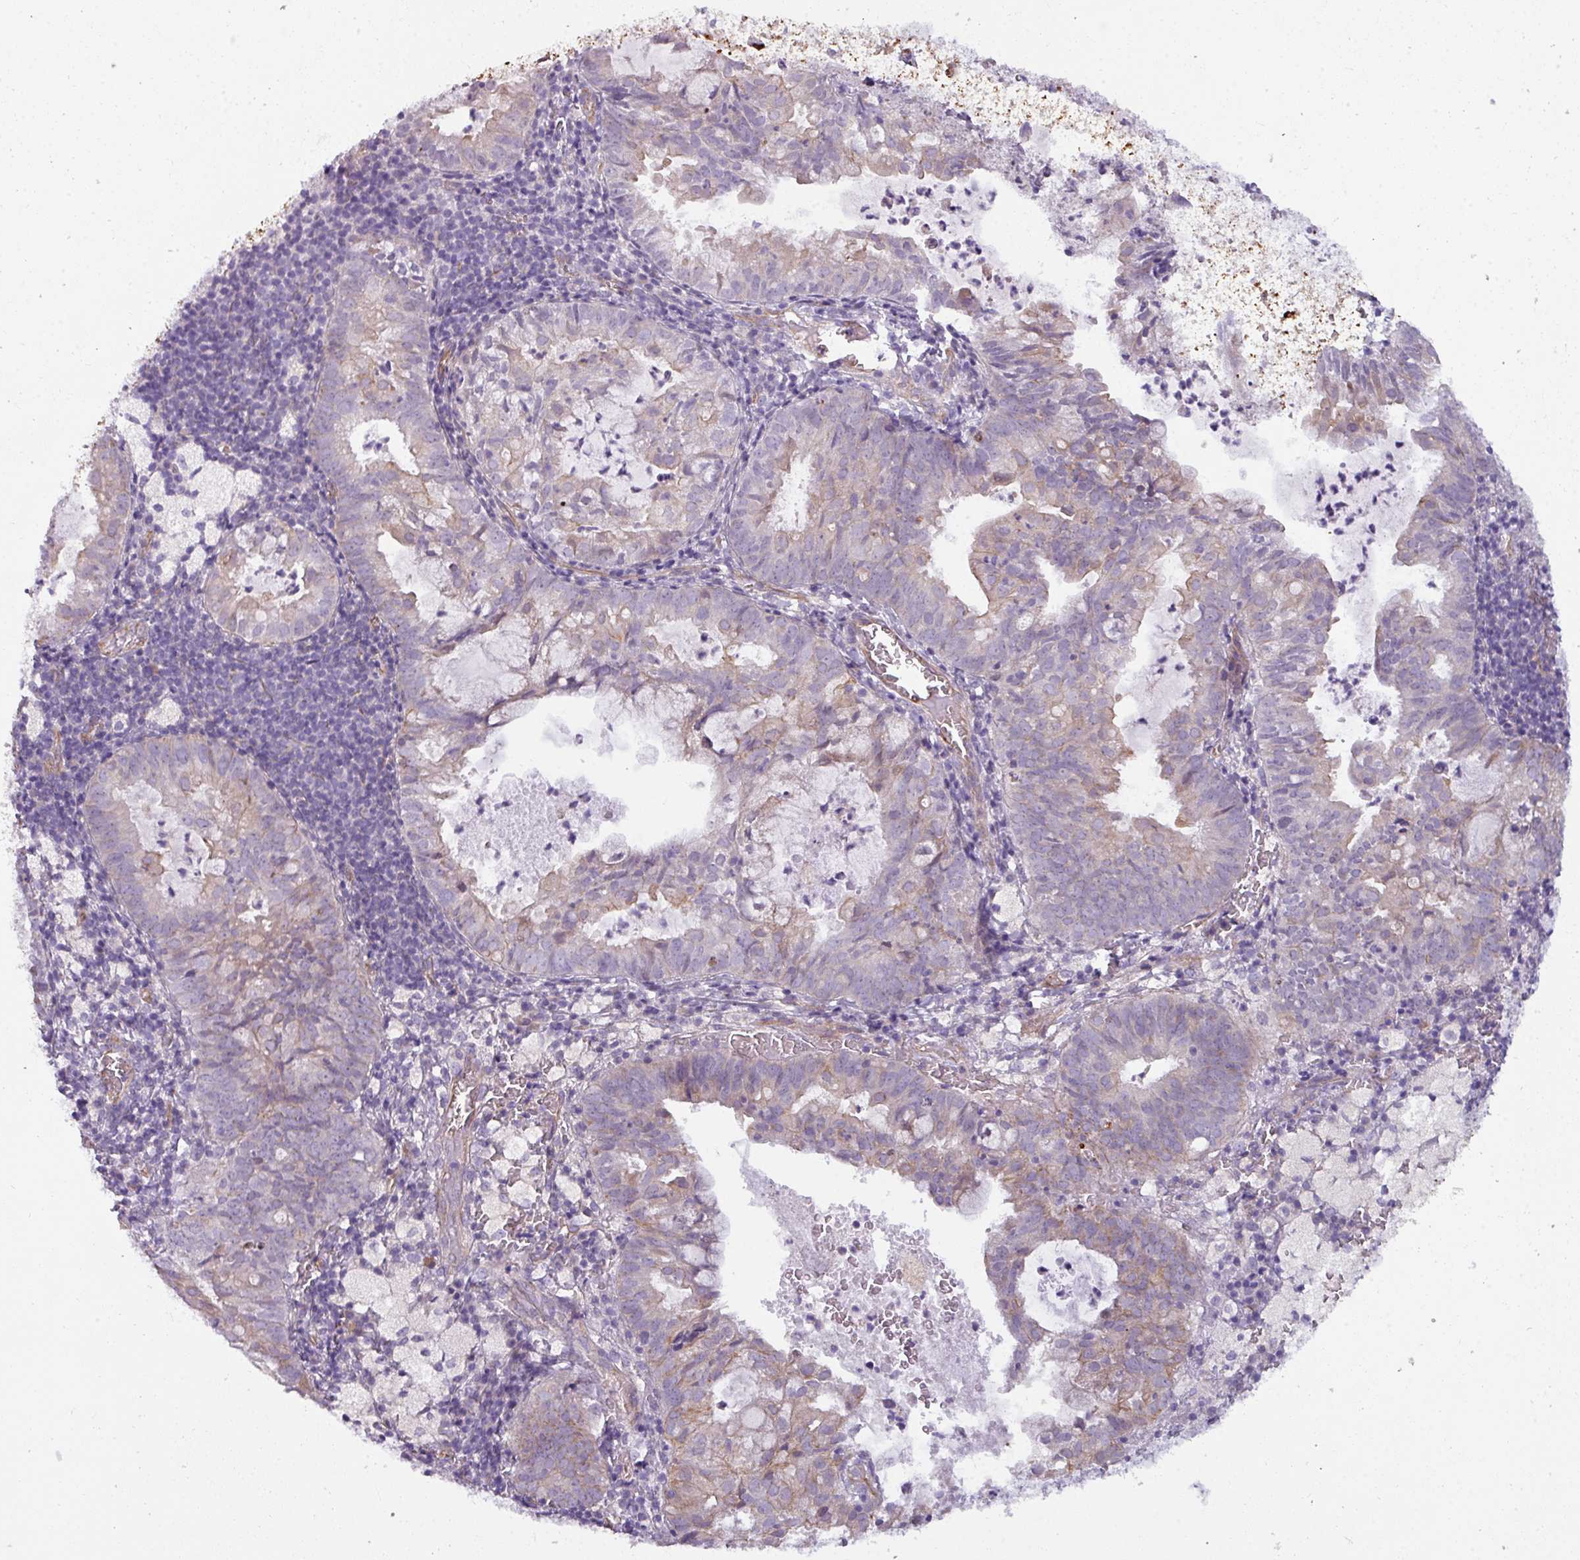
{"staining": {"intensity": "weak", "quantity": "<25%", "location": "cytoplasmic/membranous"}, "tissue": "endometrial cancer", "cell_type": "Tumor cells", "image_type": "cancer", "snomed": [{"axis": "morphology", "description": "Adenocarcinoma, NOS"}, {"axis": "topography", "description": "Endometrium"}], "caption": "Photomicrograph shows no significant protein positivity in tumor cells of endometrial adenocarcinoma. The staining was performed using DAB (3,3'-diaminobenzidine) to visualize the protein expression in brown, while the nuclei were stained in blue with hematoxylin (Magnification: 20x).", "gene": "BUD23", "patient": {"sex": "female", "age": 80}}